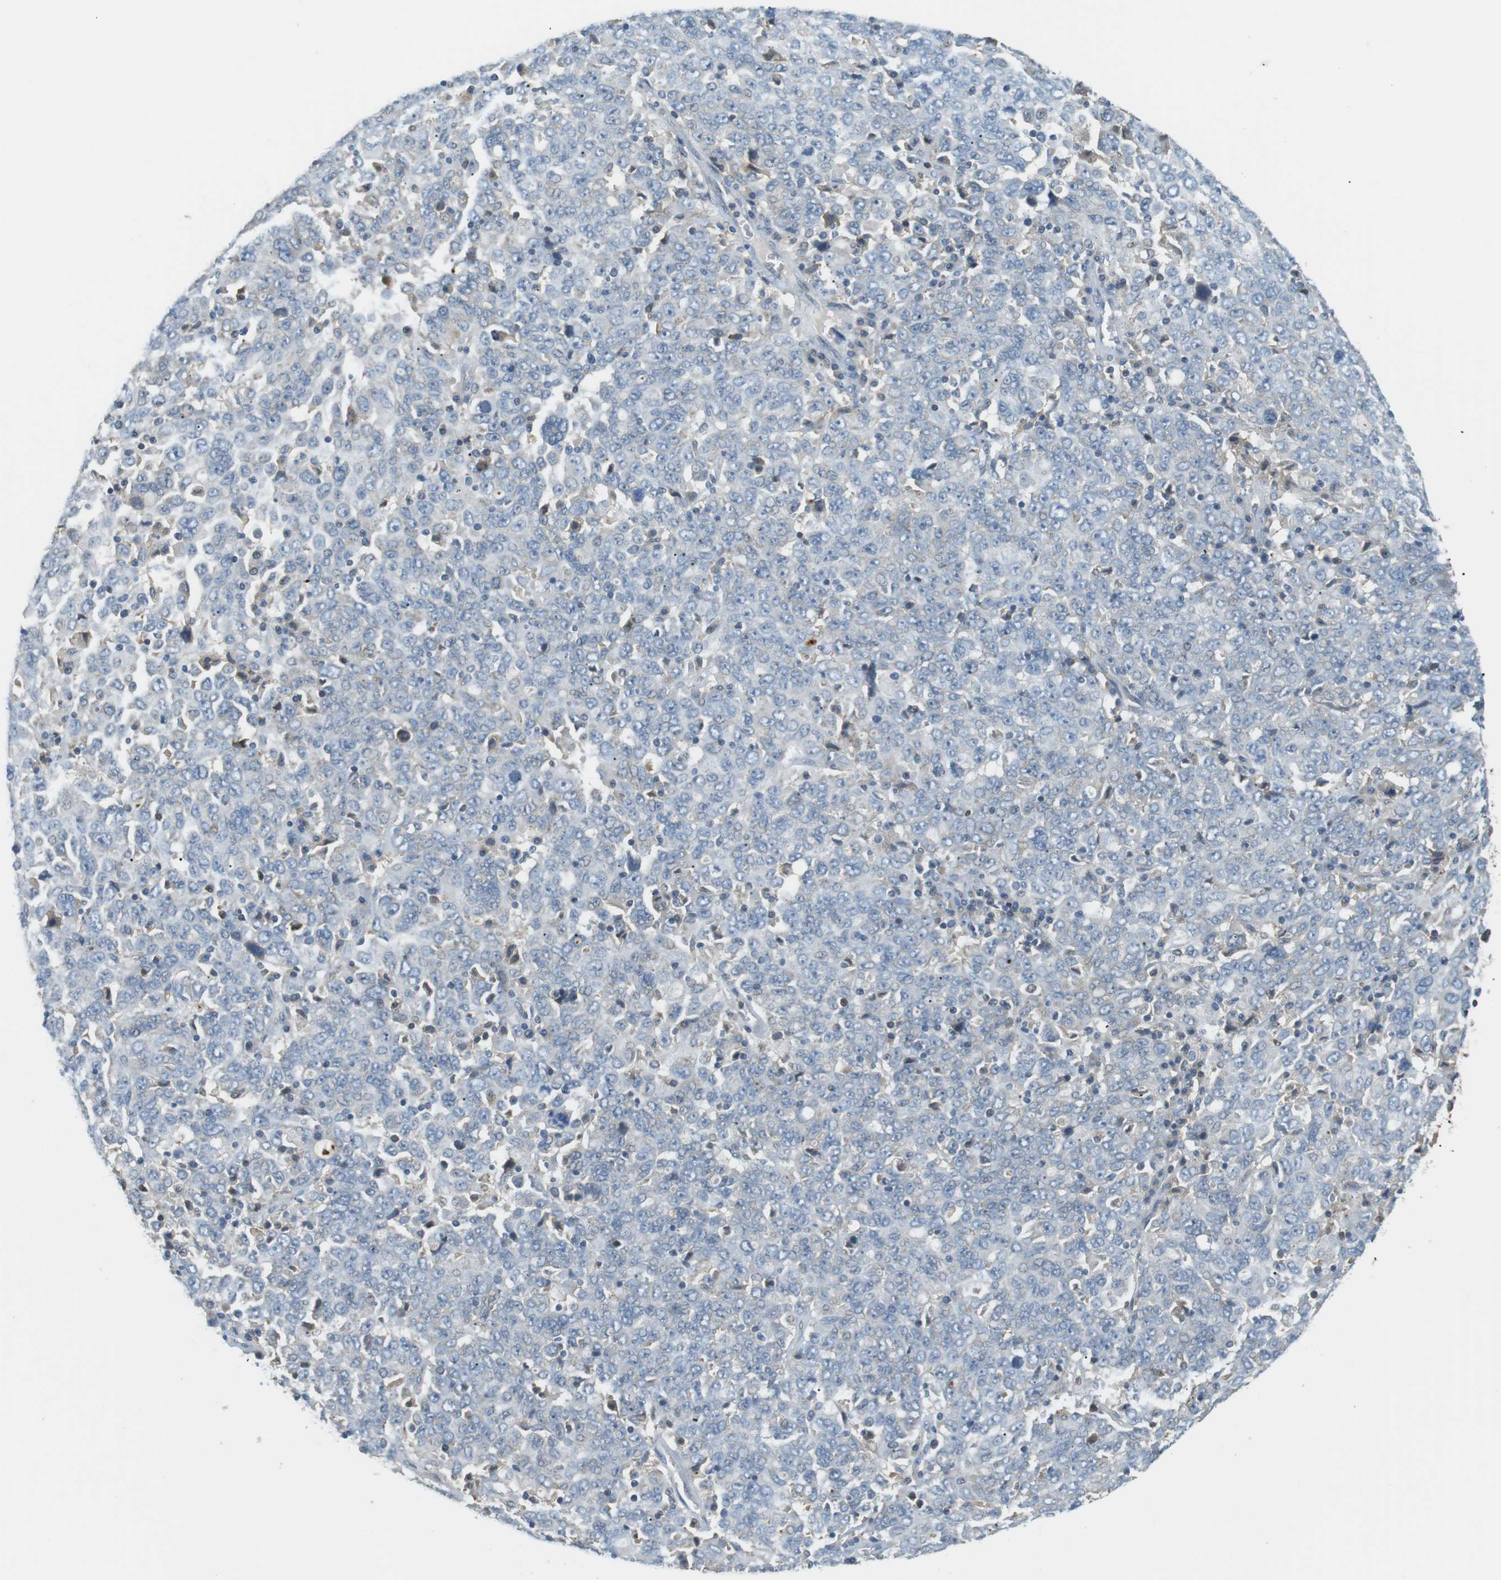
{"staining": {"intensity": "negative", "quantity": "none", "location": "none"}, "tissue": "ovarian cancer", "cell_type": "Tumor cells", "image_type": "cancer", "snomed": [{"axis": "morphology", "description": "Carcinoma, endometroid"}, {"axis": "topography", "description": "Ovary"}], "caption": "Immunohistochemistry of ovarian cancer displays no positivity in tumor cells.", "gene": "P2RY1", "patient": {"sex": "female", "age": 62}}